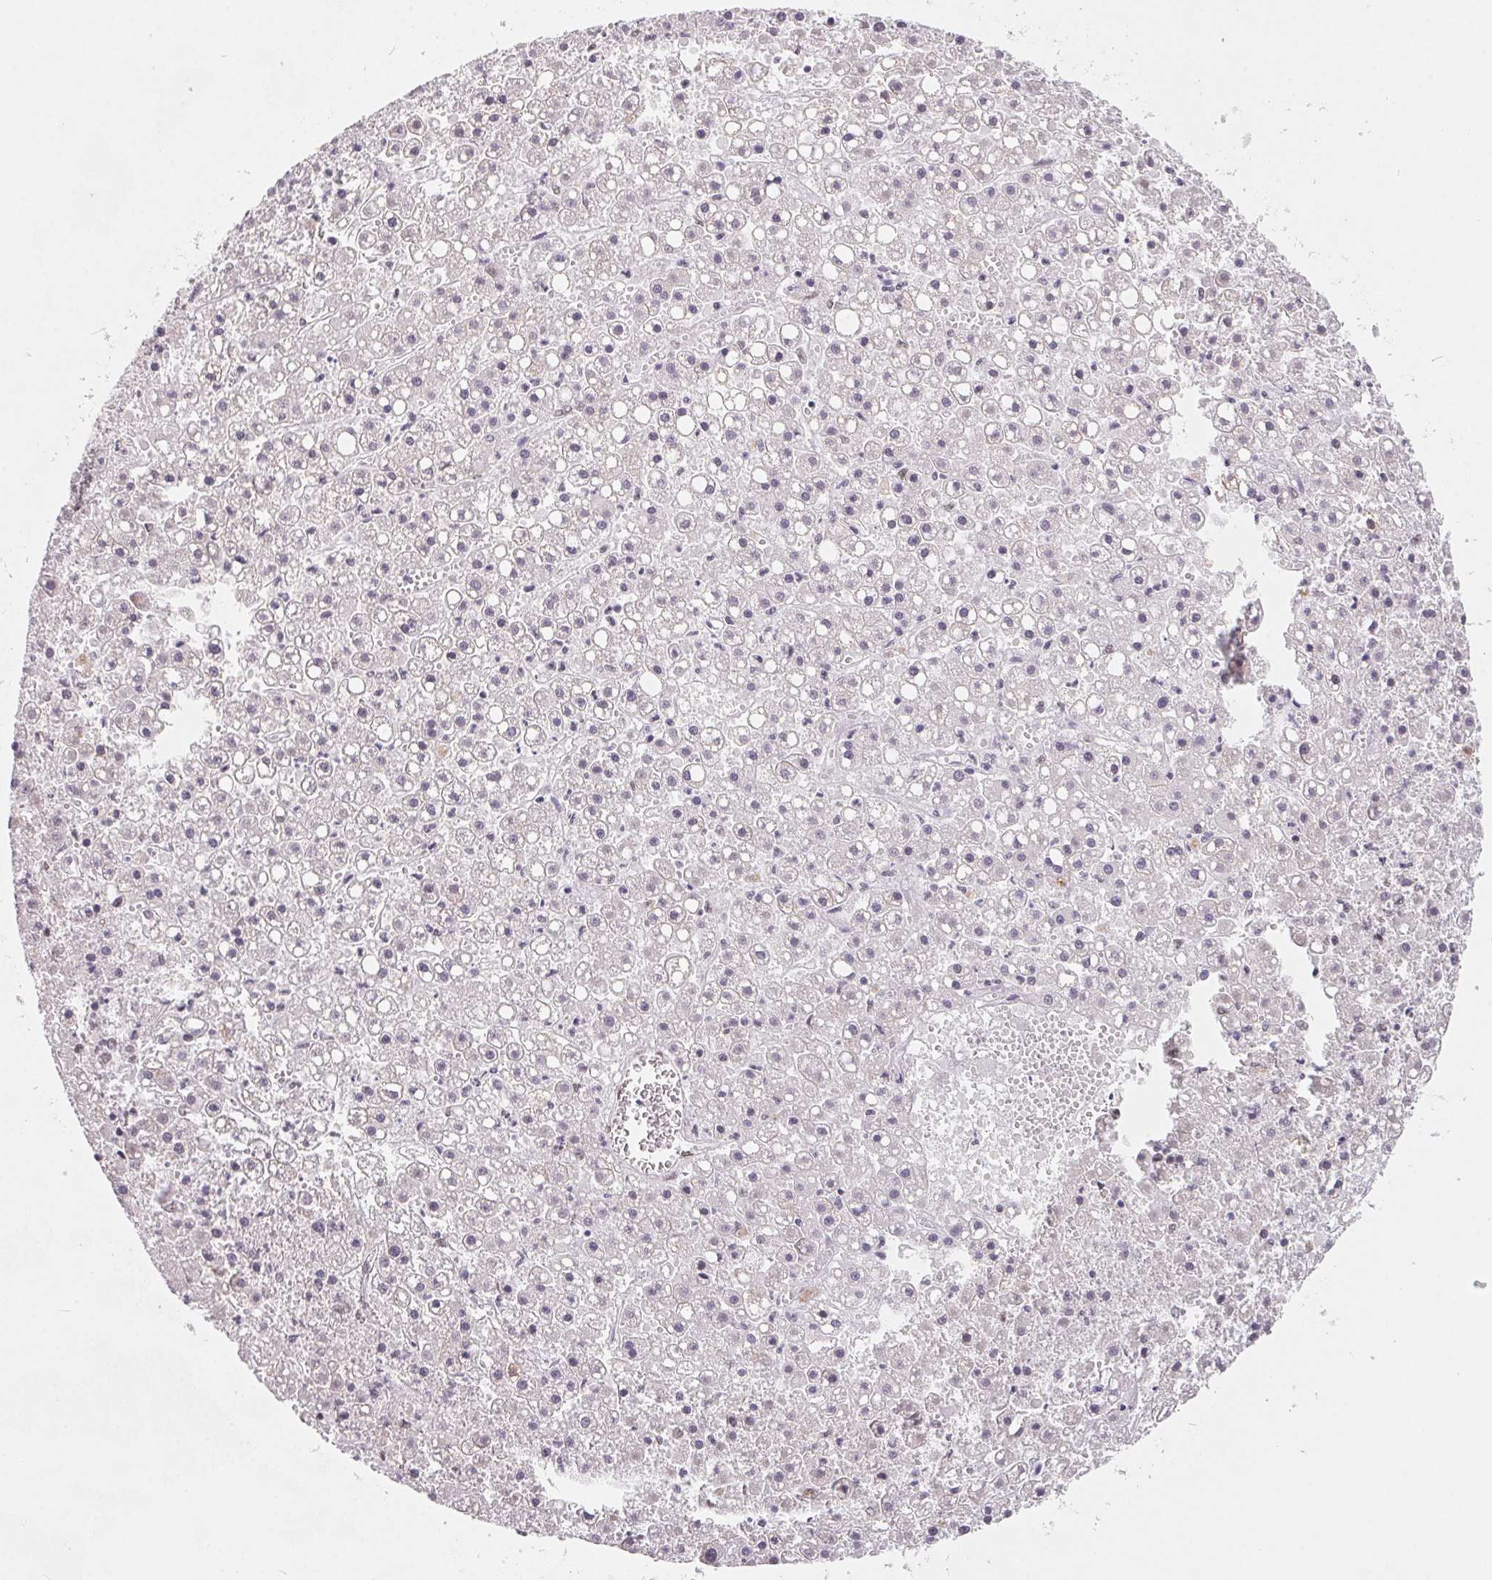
{"staining": {"intensity": "negative", "quantity": "none", "location": "none"}, "tissue": "liver cancer", "cell_type": "Tumor cells", "image_type": "cancer", "snomed": [{"axis": "morphology", "description": "Carcinoma, Hepatocellular, NOS"}, {"axis": "topography", "description": "Liver"}], "caption": "The micrograph exhibits no staining of tumor cells in hepatocellular carcinoma (liver). (Brightfield microscopy of DAB (3,3'-diaminobenzidine) IHC at high magnification).", "gene": "TCERG1", "patient": {"sex": "male", "age": 67}}